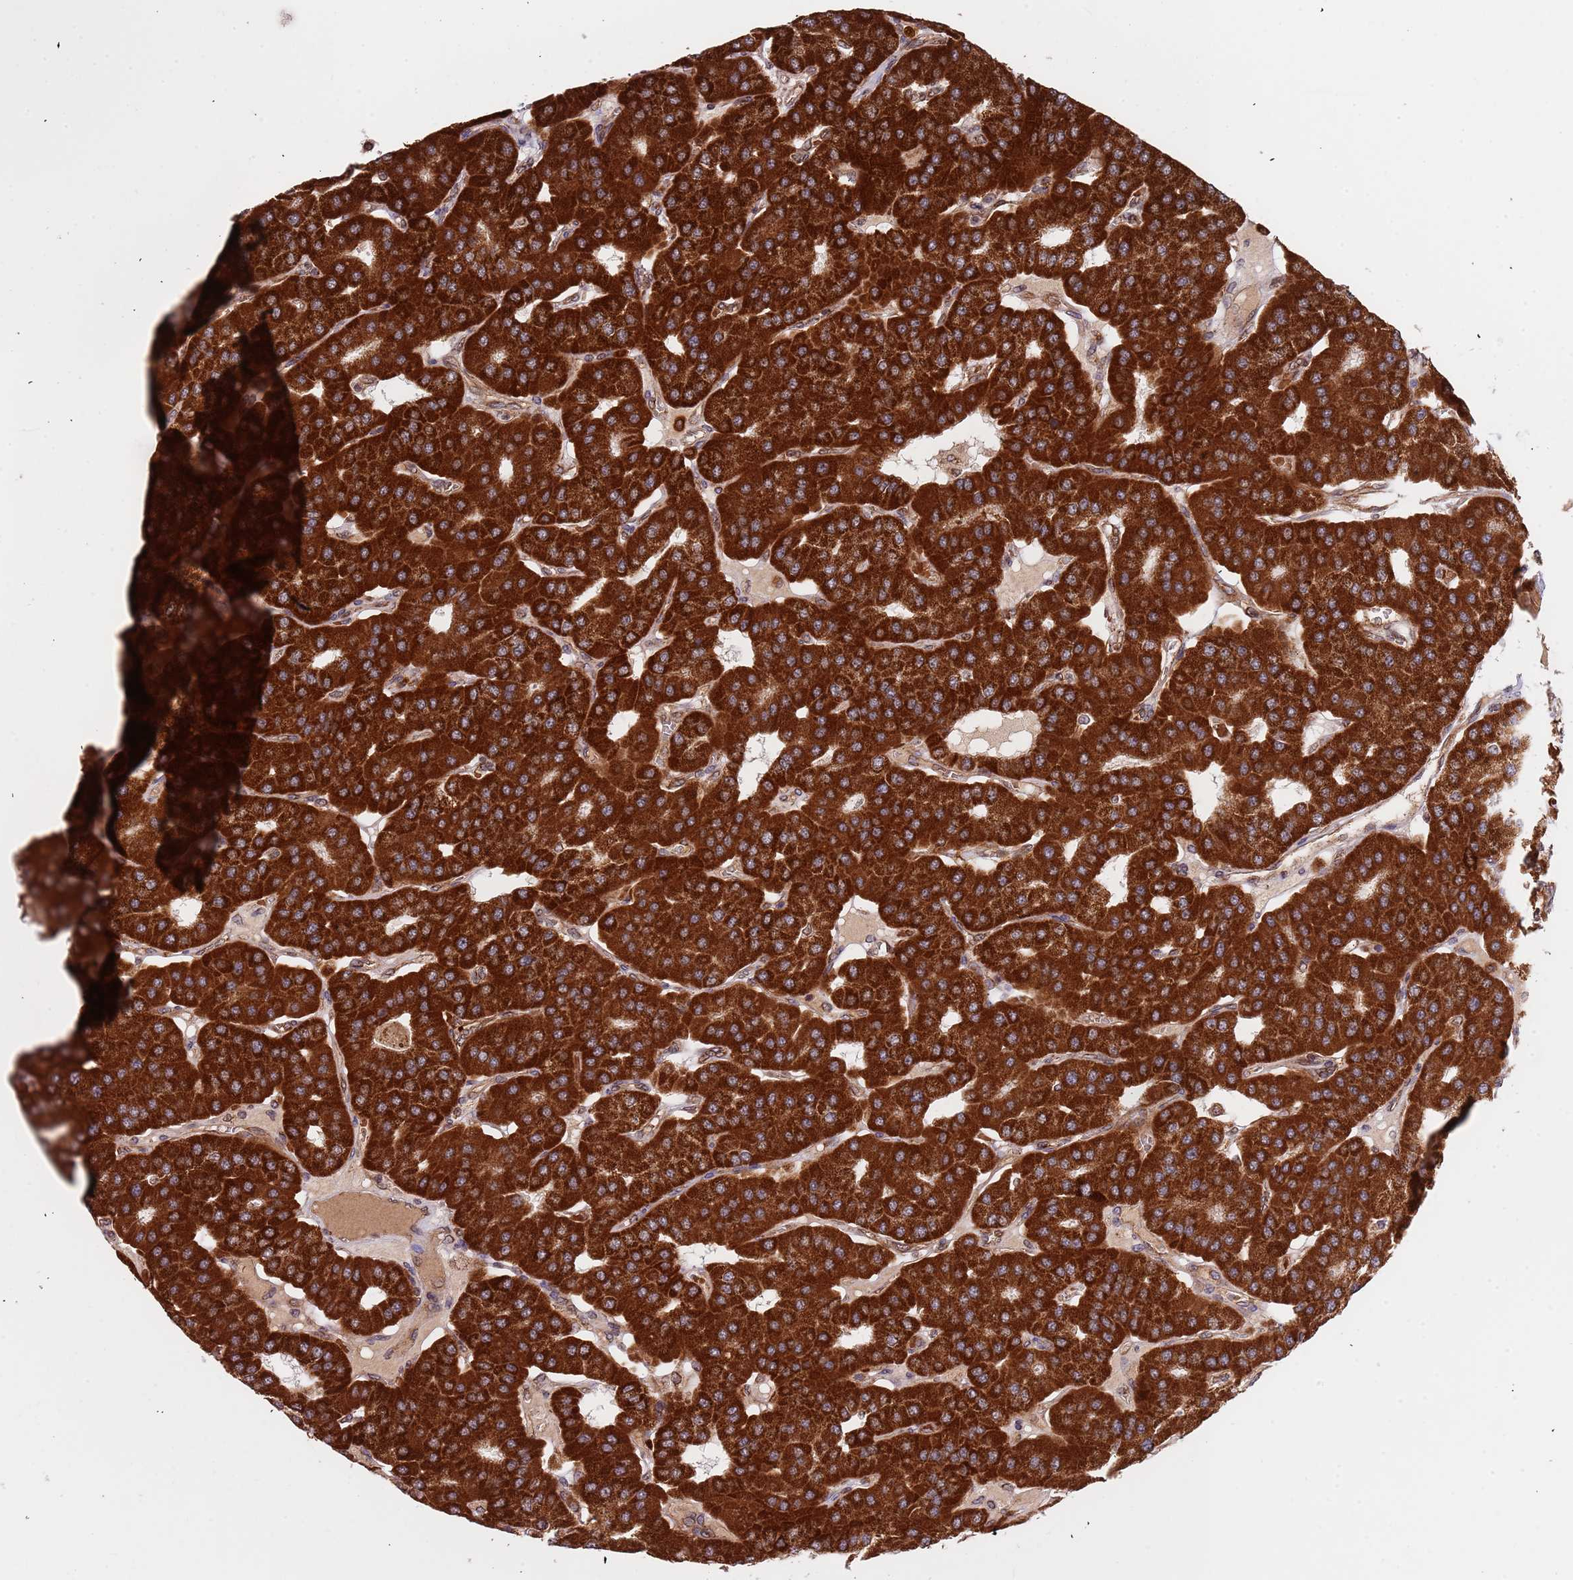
{"staining": {"intensity": "strong", "quantity": ">75%", "location": "cytoplasmic/membranous"}, "tissue": "parathyroid gland", "cell_type": "Glandular cells", "image_type": "normal", "snomed": [{"axis": "morphology", "description": "Normal tissue, NOS"}, {"axis": "morphology", "description": "Adenoma, NOS"}, {"axis": "topography", "description": "Parathyroid gland"}], "caption": "Immunohistochemistry of normal parathyroid gland reveals high levels of strong cytoplasmic/membranous expression in approximately >75% of glandular cells.", "gene": "DCHS1", "patient": {"sex": "female", "age": 86}}